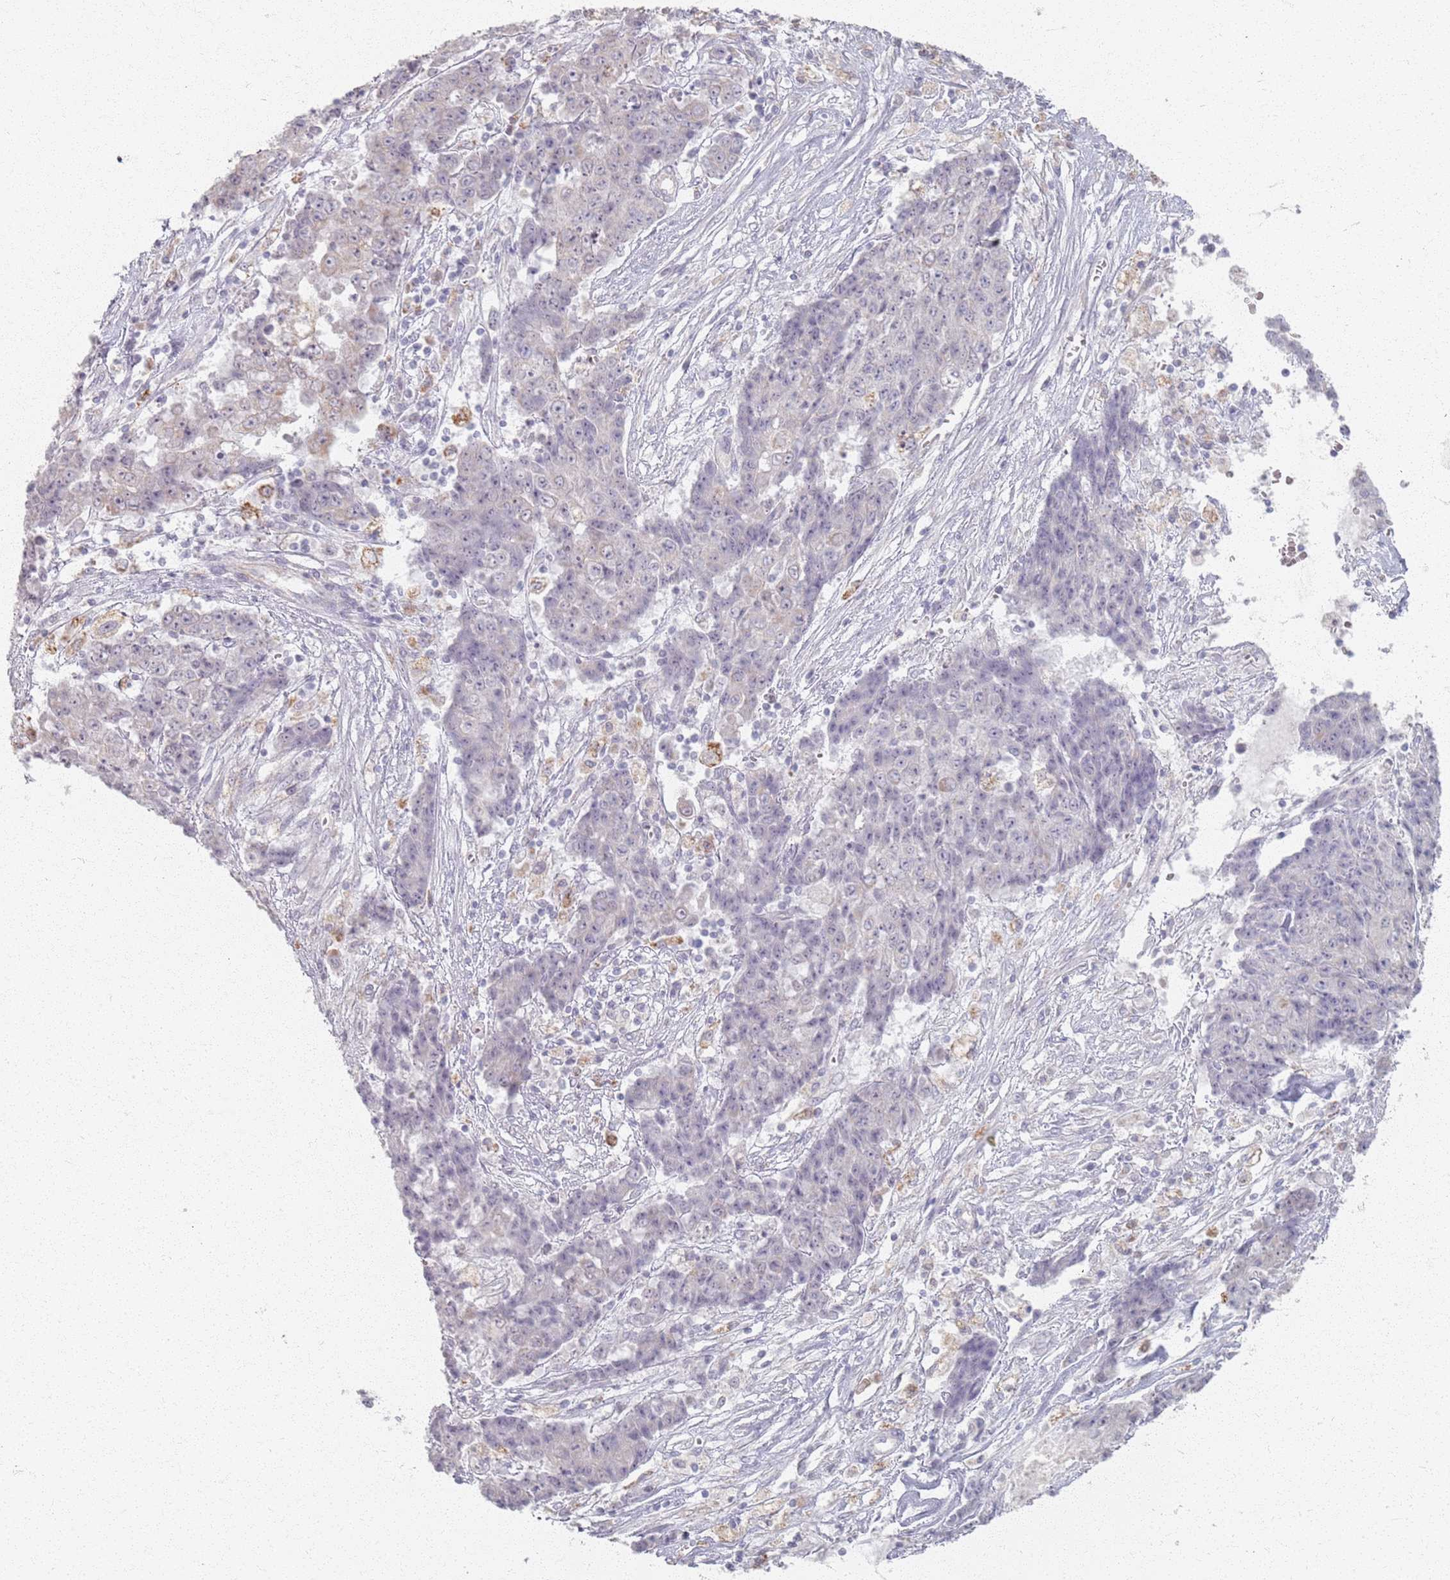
{"staining": {"intensity": "negative", "quantity": "none", "location": "none"}, "tissue": "ovarian cancer", "cell_type": "Tumor cells", "image_type": "cancer", "snomed": [{"axis": "morphology", "description": "Carcinoma, endometroid"}, {"axis": "topography", "description": "Ovary"}], "caption": "An image of ovarian cancer (endometroid carcinoma) stained for a protein reveals no brown staining in tumor cells.", "gene": "PKD2L2", "patient": {"sex": "female", "age": 42}}